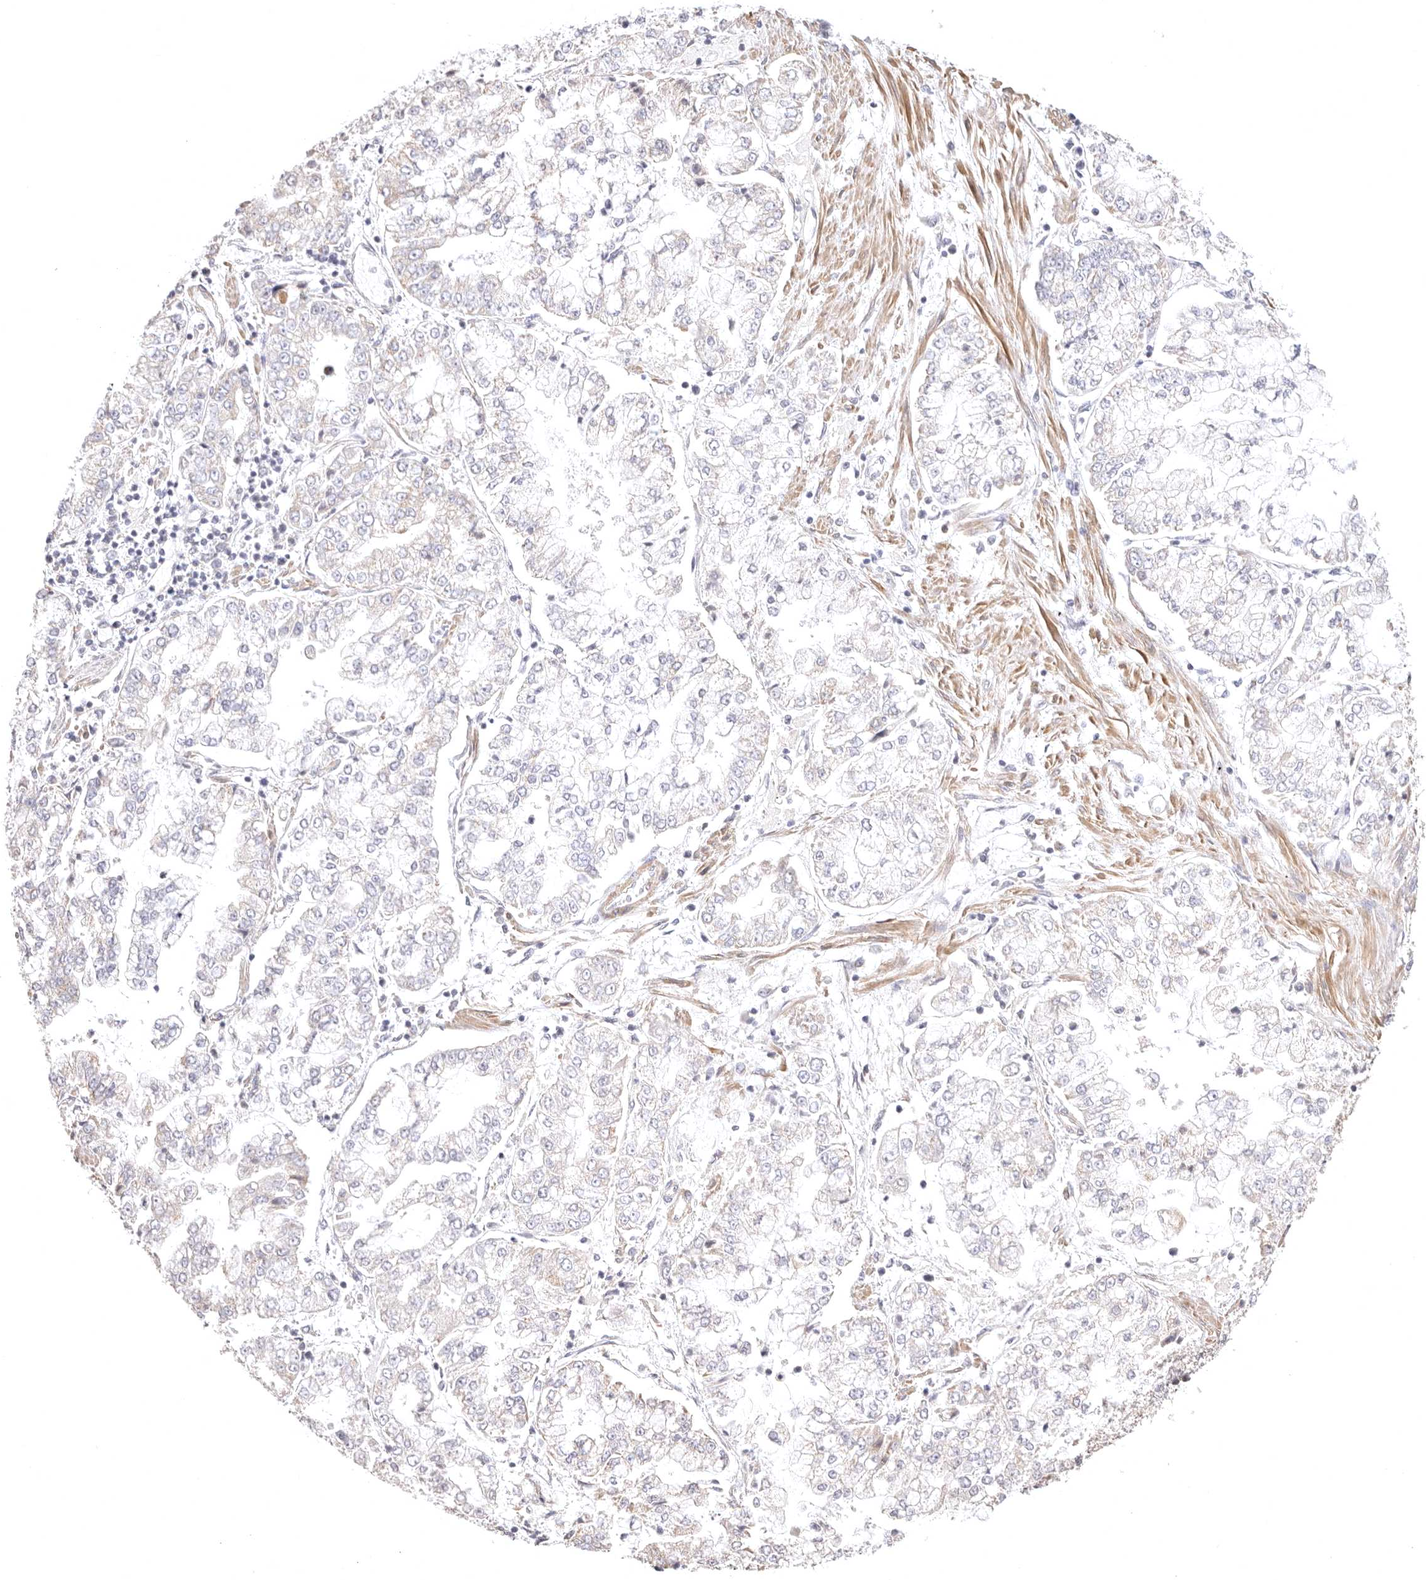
{"staining": {"intensity": "weak", "quantity": "<25%", "location": "cytoplasmic/membranous"}, "tissue": "stomach cancer", "cell_type": "Tumor cells", "image_type": "cancer", "snomed": [{"axis": "morphology", "description": "Adenocarcinoma, NOS"}, {"axis": "topography", "description": "Stomach"}], "caption": "Immunohistochemistry (IHC) photomicrograph of human stomach cancer (adenocarcinoma) stained for a protein (brown), which demonstrates no positivity in tumor cells.", "gene": "KCMF1", "patient": {"sex": "male", "age": 76}}